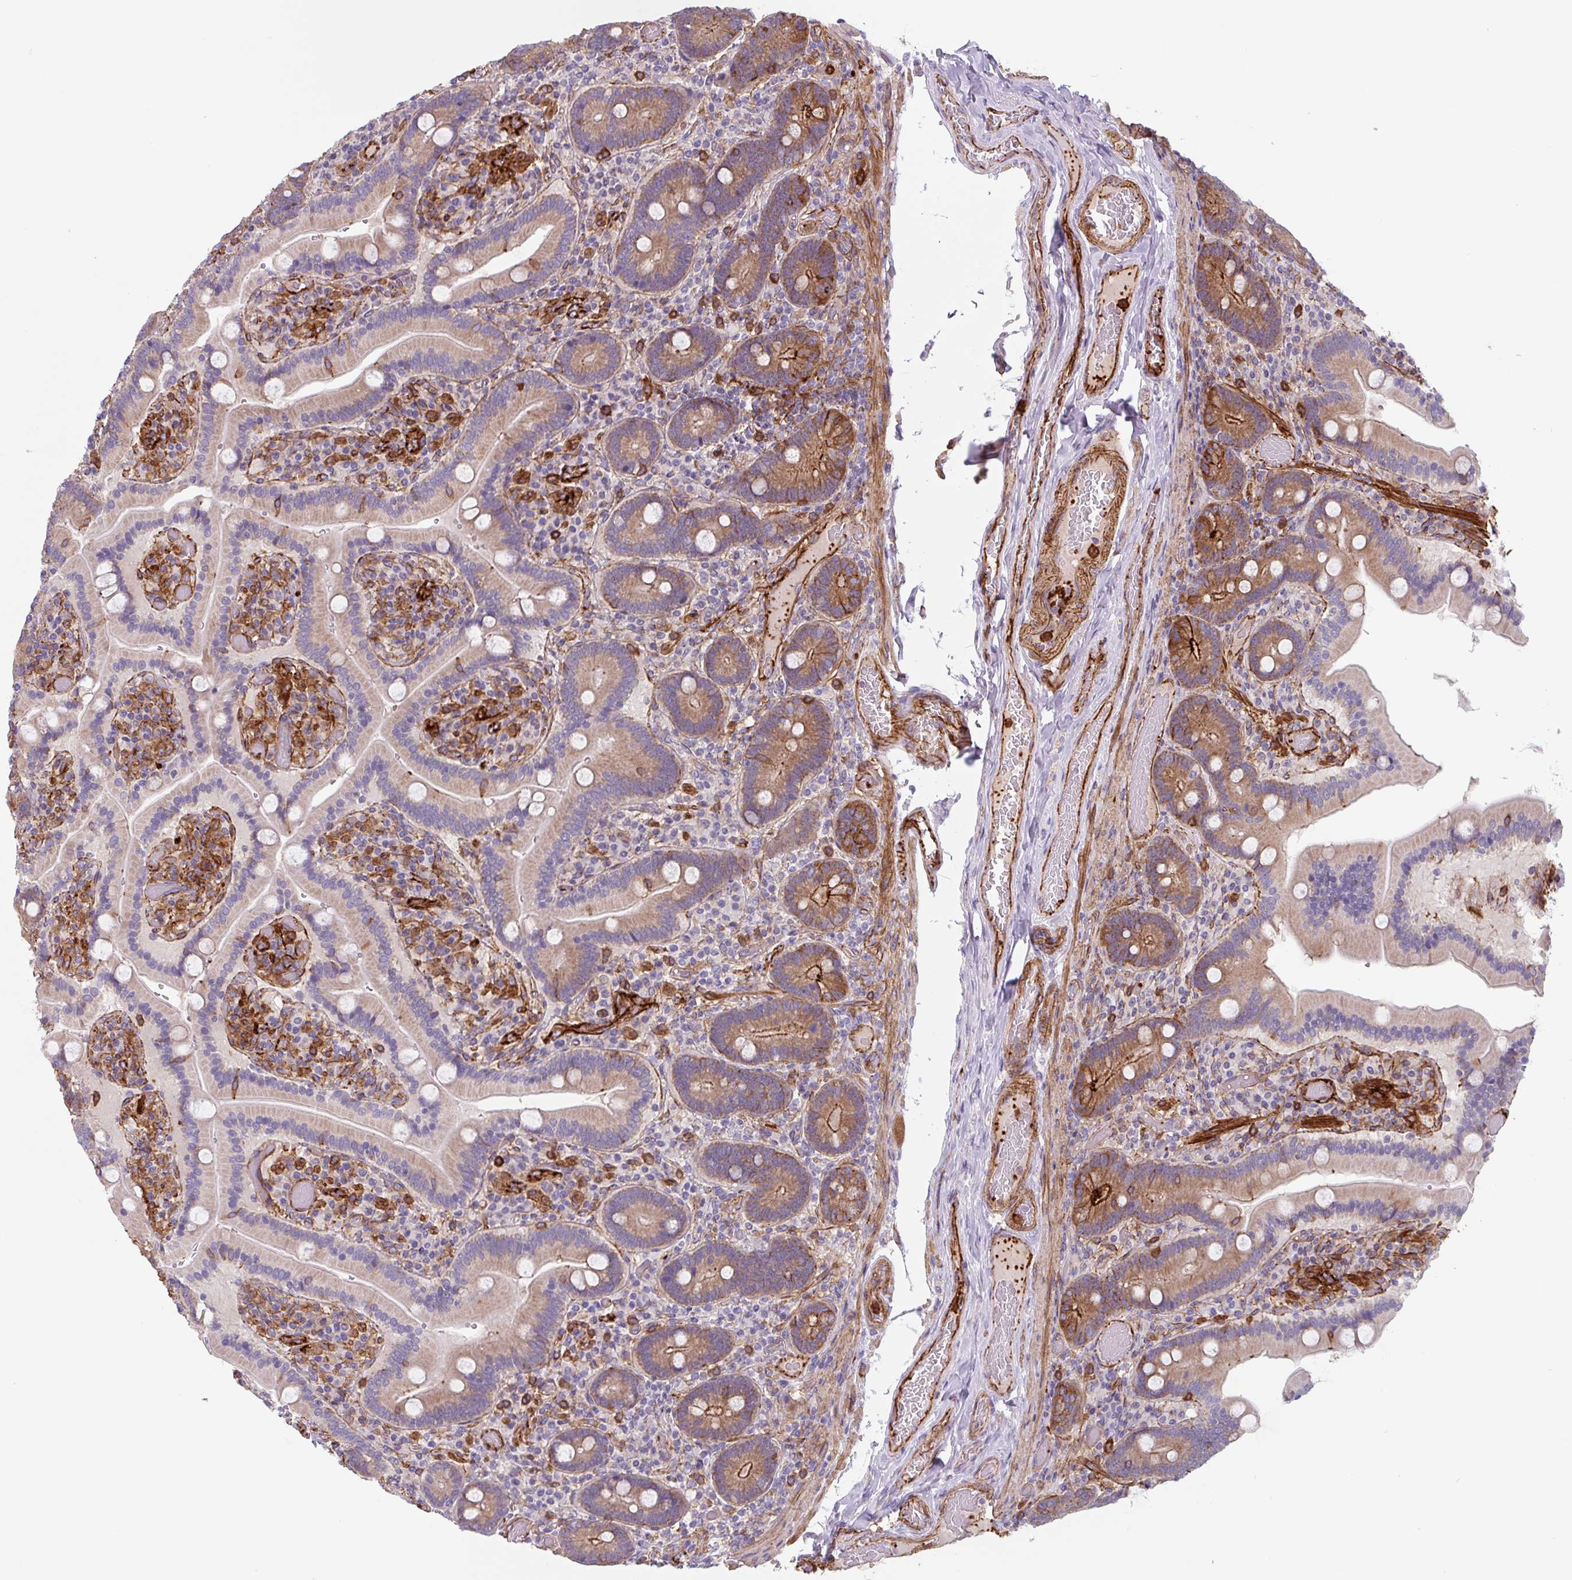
{"staining": {"intensity": "moderate", "quantity": ">75%", "location": "cytoplasmic/membranous"}, "tissue": "duodenum", "cell_type": "Glandular cells", "image_type": "normal", "snomed": [{"axis": "morphology", "description": "Normal tissue, NOS"}, {"axis": "topography", "description": "Duodenum"}], "caption": "Immunohistochemistry (IHC) micrograph of benign duodenum: human duodenum stained using immunohistochemistry (IHC) demonstrates medium levels of moderate protein expression localized specifically in the cytoplasmic/membranous of glandular cells, appearing as a cytoplasmic/membranous brown color.", "gene": "DHFR2", "patient": {"sex": "female", "age": 62}}